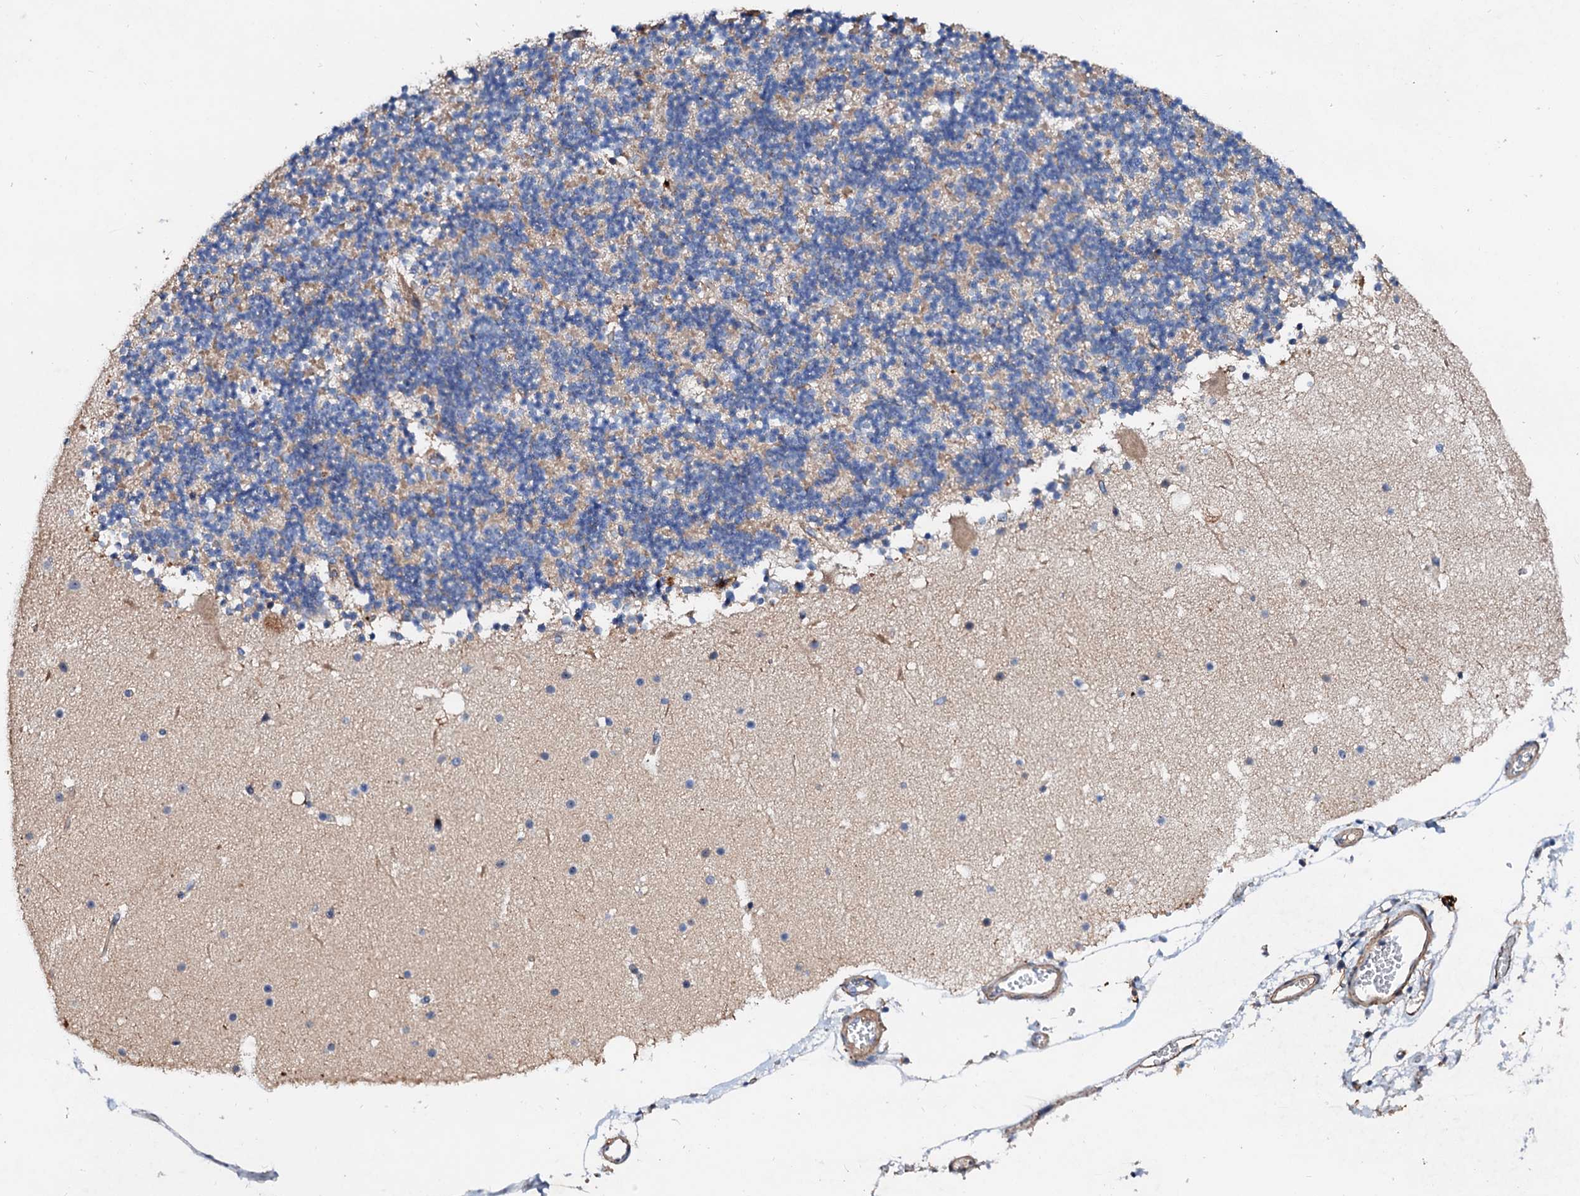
{"staining": {"intensity": "negative", "quantity": "none", "location": "none"}, "tissue": "cerebellum", "cell_type": "Cells in granular layer", "image_type": "normal", "snomed": [{"axis": "morphology", "description": "Normal tissue, NOS"}, {"axis": "topography", "description": "Cerebellum"}], "caption": "Photomicrograph shows no protein staining in cells in granular layer of benign cerebellum.", "gene": "FIBIN", "patient": {"sex": "male", "age": 57}}